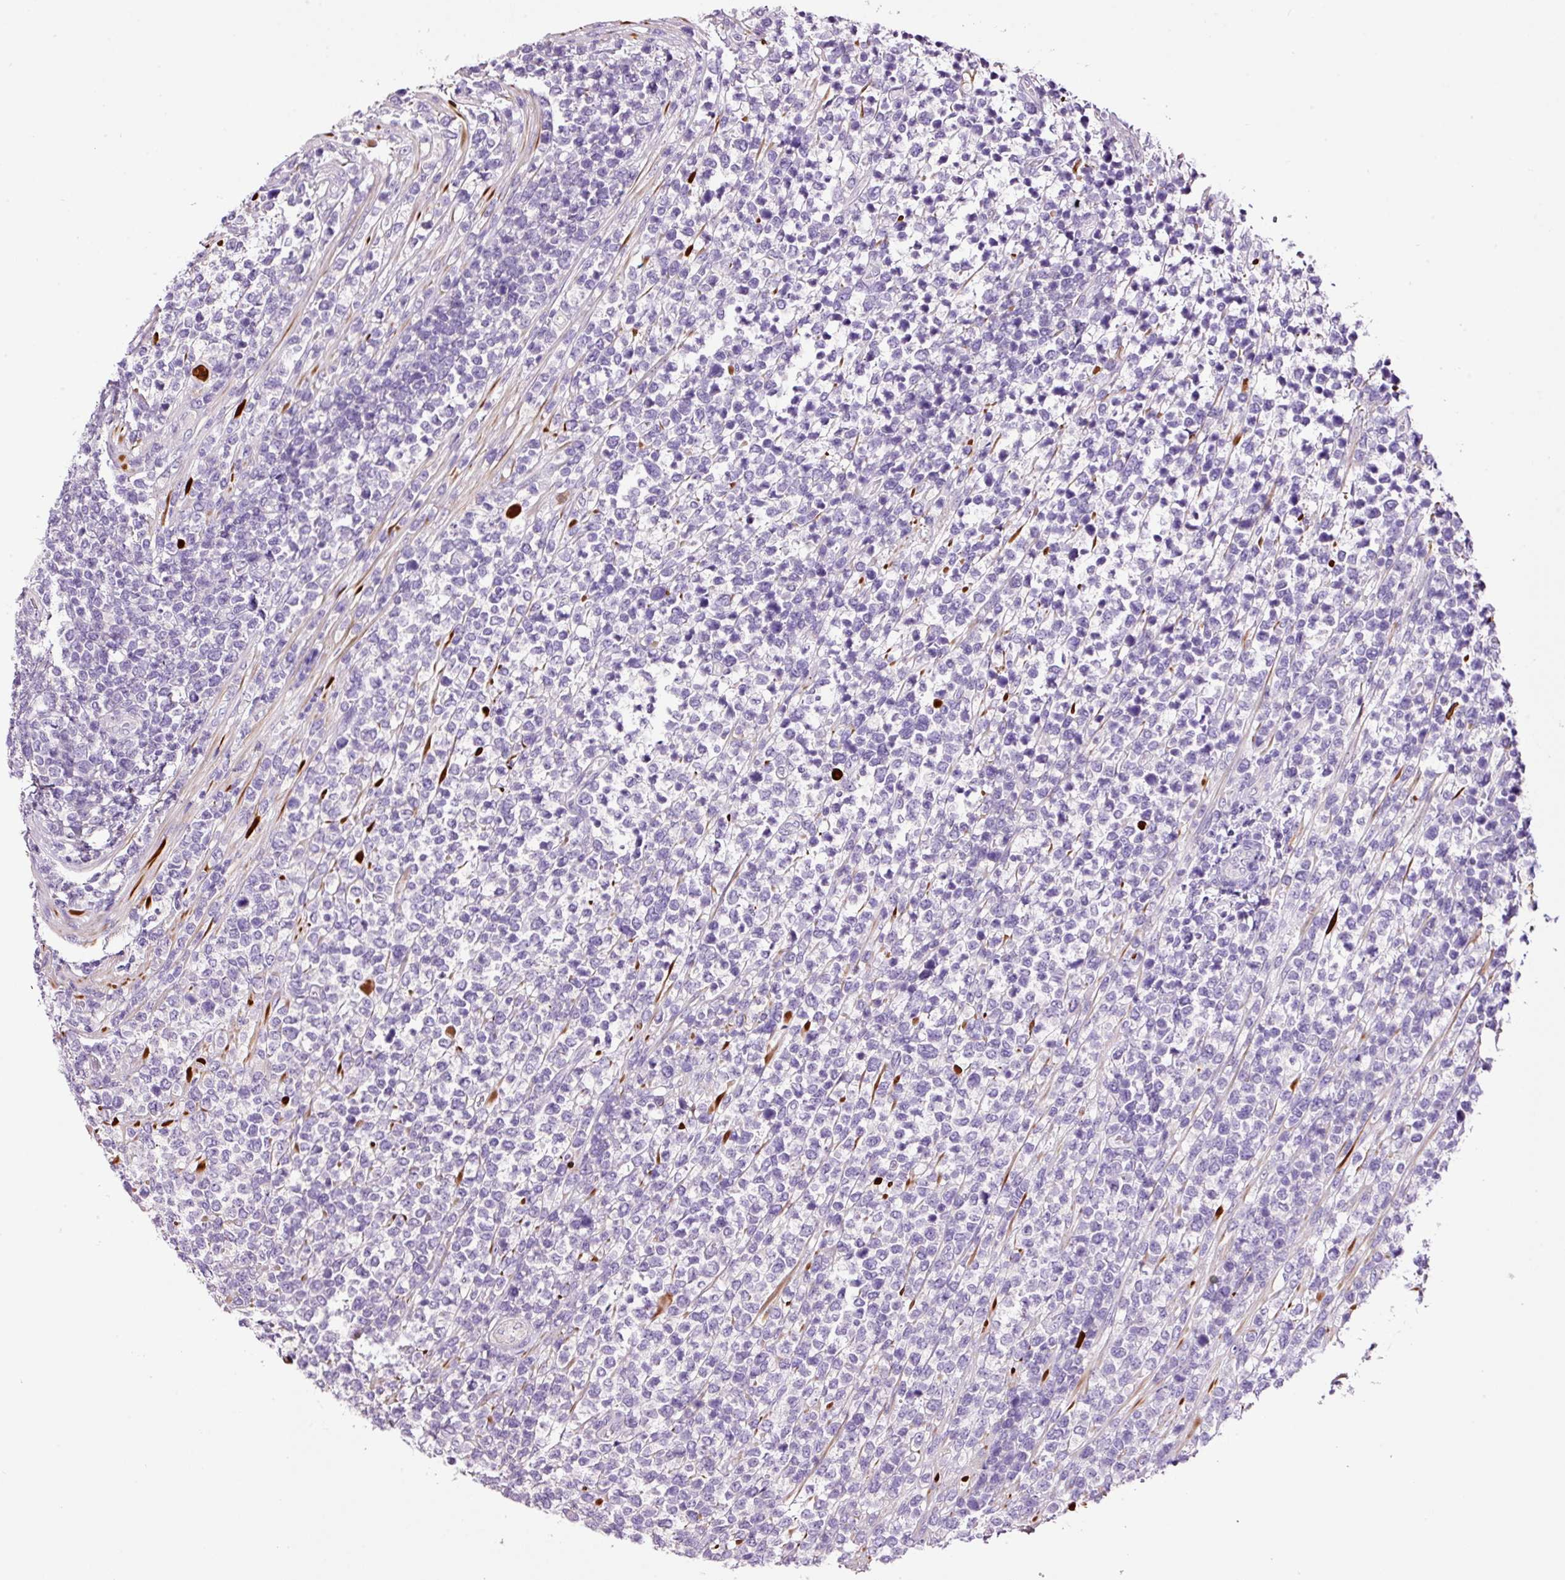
{"staining": {"intensity": "negative", "quantity": "none", "location": "none"}, "tissue": "lymphoma", "cell_type": "Tumor cells", "image_type": "cancer", "snomed": [{"axis": "morphology", "description": "Malignant lymphoma, non-Hodgkin's type, High grade"}, {"axis": "topography", "description": "Soft tissue"}], "caption": "This is a histopathology image of IHC staining of lymphoma, which shows no expression in tumor cells.", "gene": "PAM", "patient": {"sex": "female", "age": 56}}